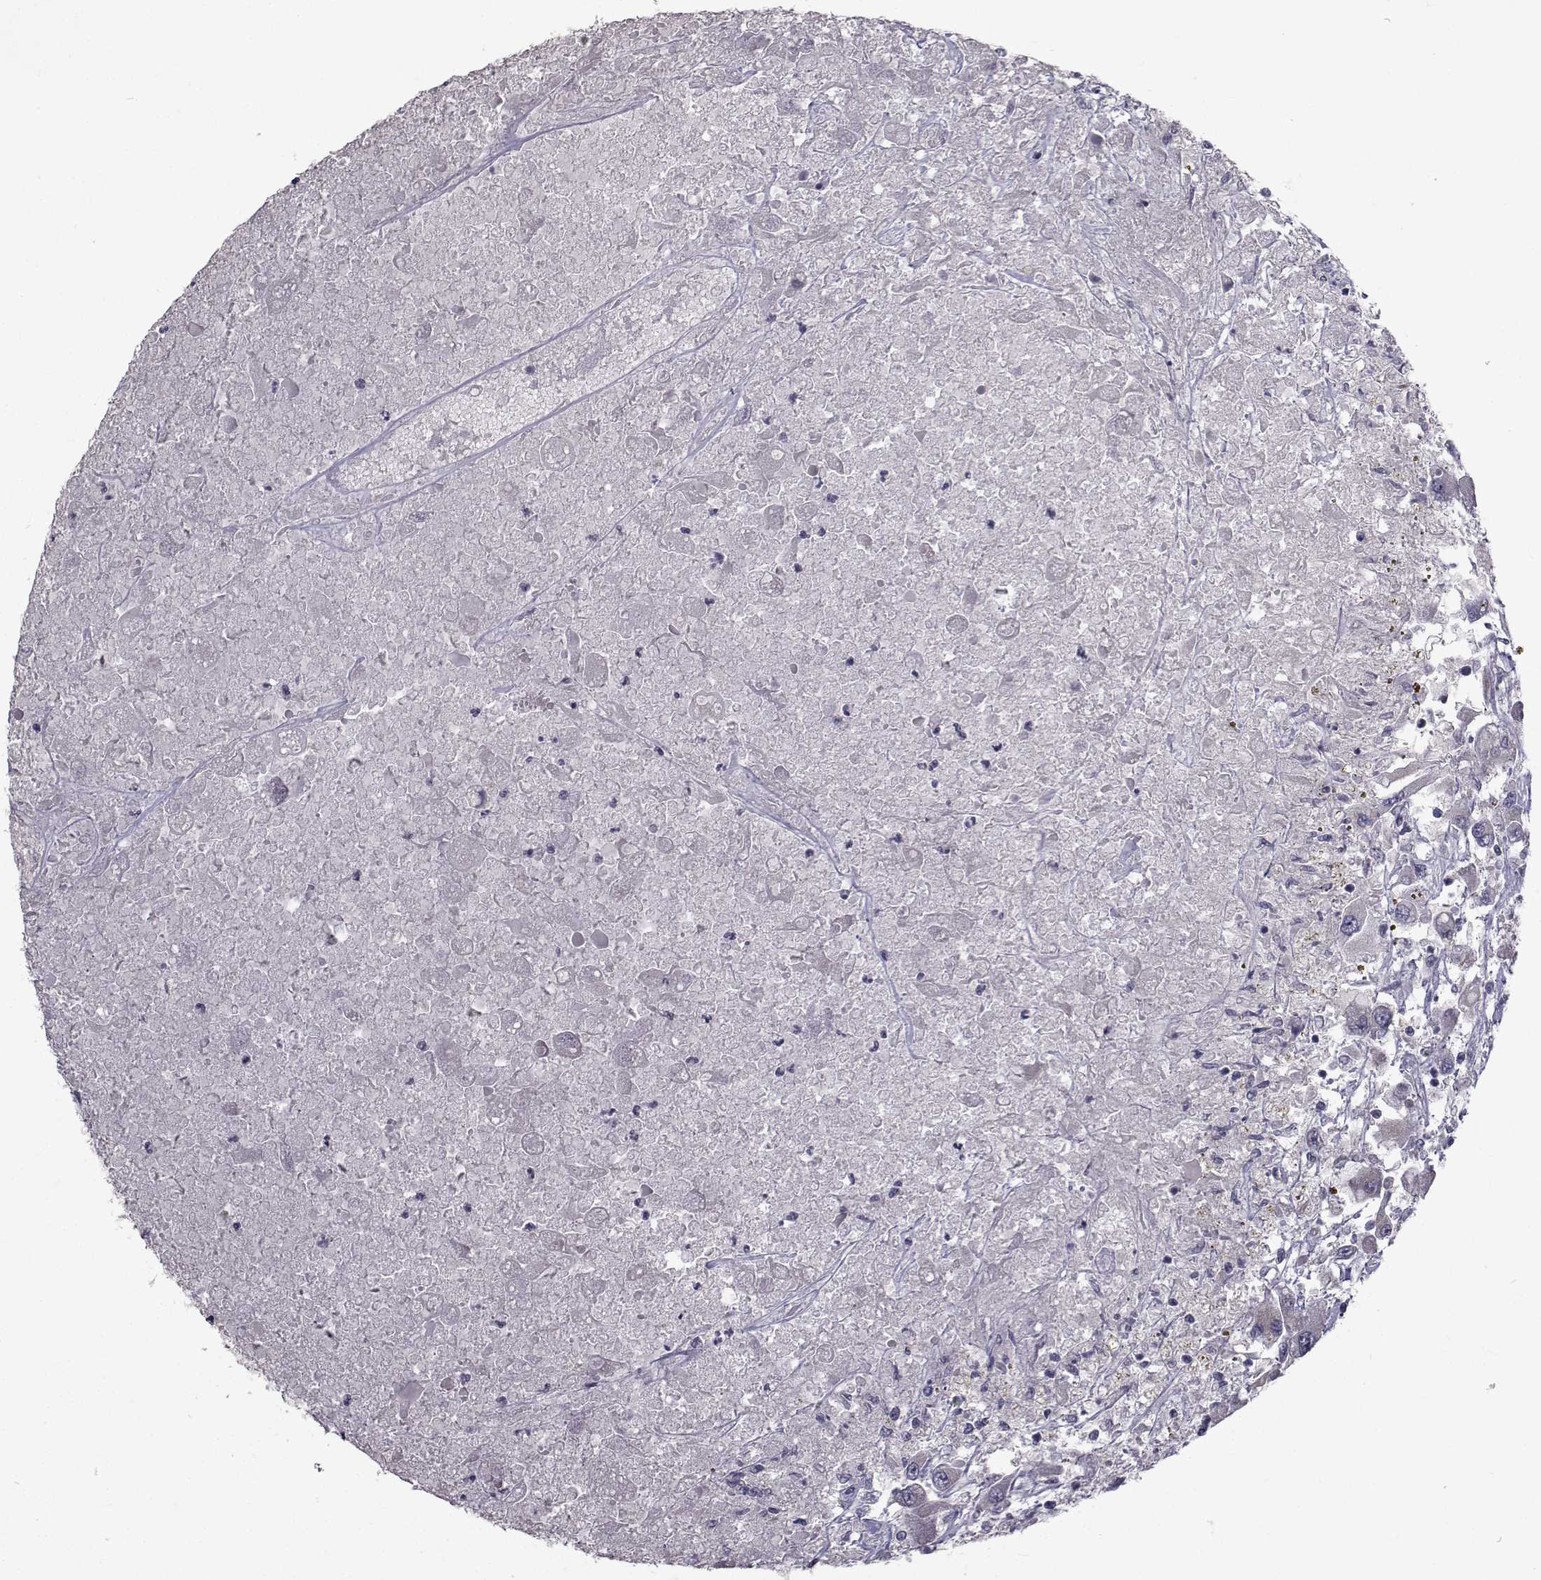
{"staining": {"intensity": "negative", "quantity": "none", "location": "none"}, "tissue": "renal cancer", "cell_type": "Tumor cells", "image_type": "cancer", "snomed": [{"axis": "morphology", "description": "Adenocarcinoma, NOS"}, {"axis": "topography", "description": "Kidney"}], "caption": "High magnification brightfield microscopy of renal adenocarcinoma stained with DAB (3,3'-diaminobenzidine) (brown) and counterstained with hematoxylin (blue): tumor cells show no significant staining. (Stains: DAB immunohistochemistry (IHC) with hematoxylin counter stain, Microscopy: brightfield microscopy at high magnification).", "gene": "FDXR", "patient": {"sex": "female", "age": 67}}